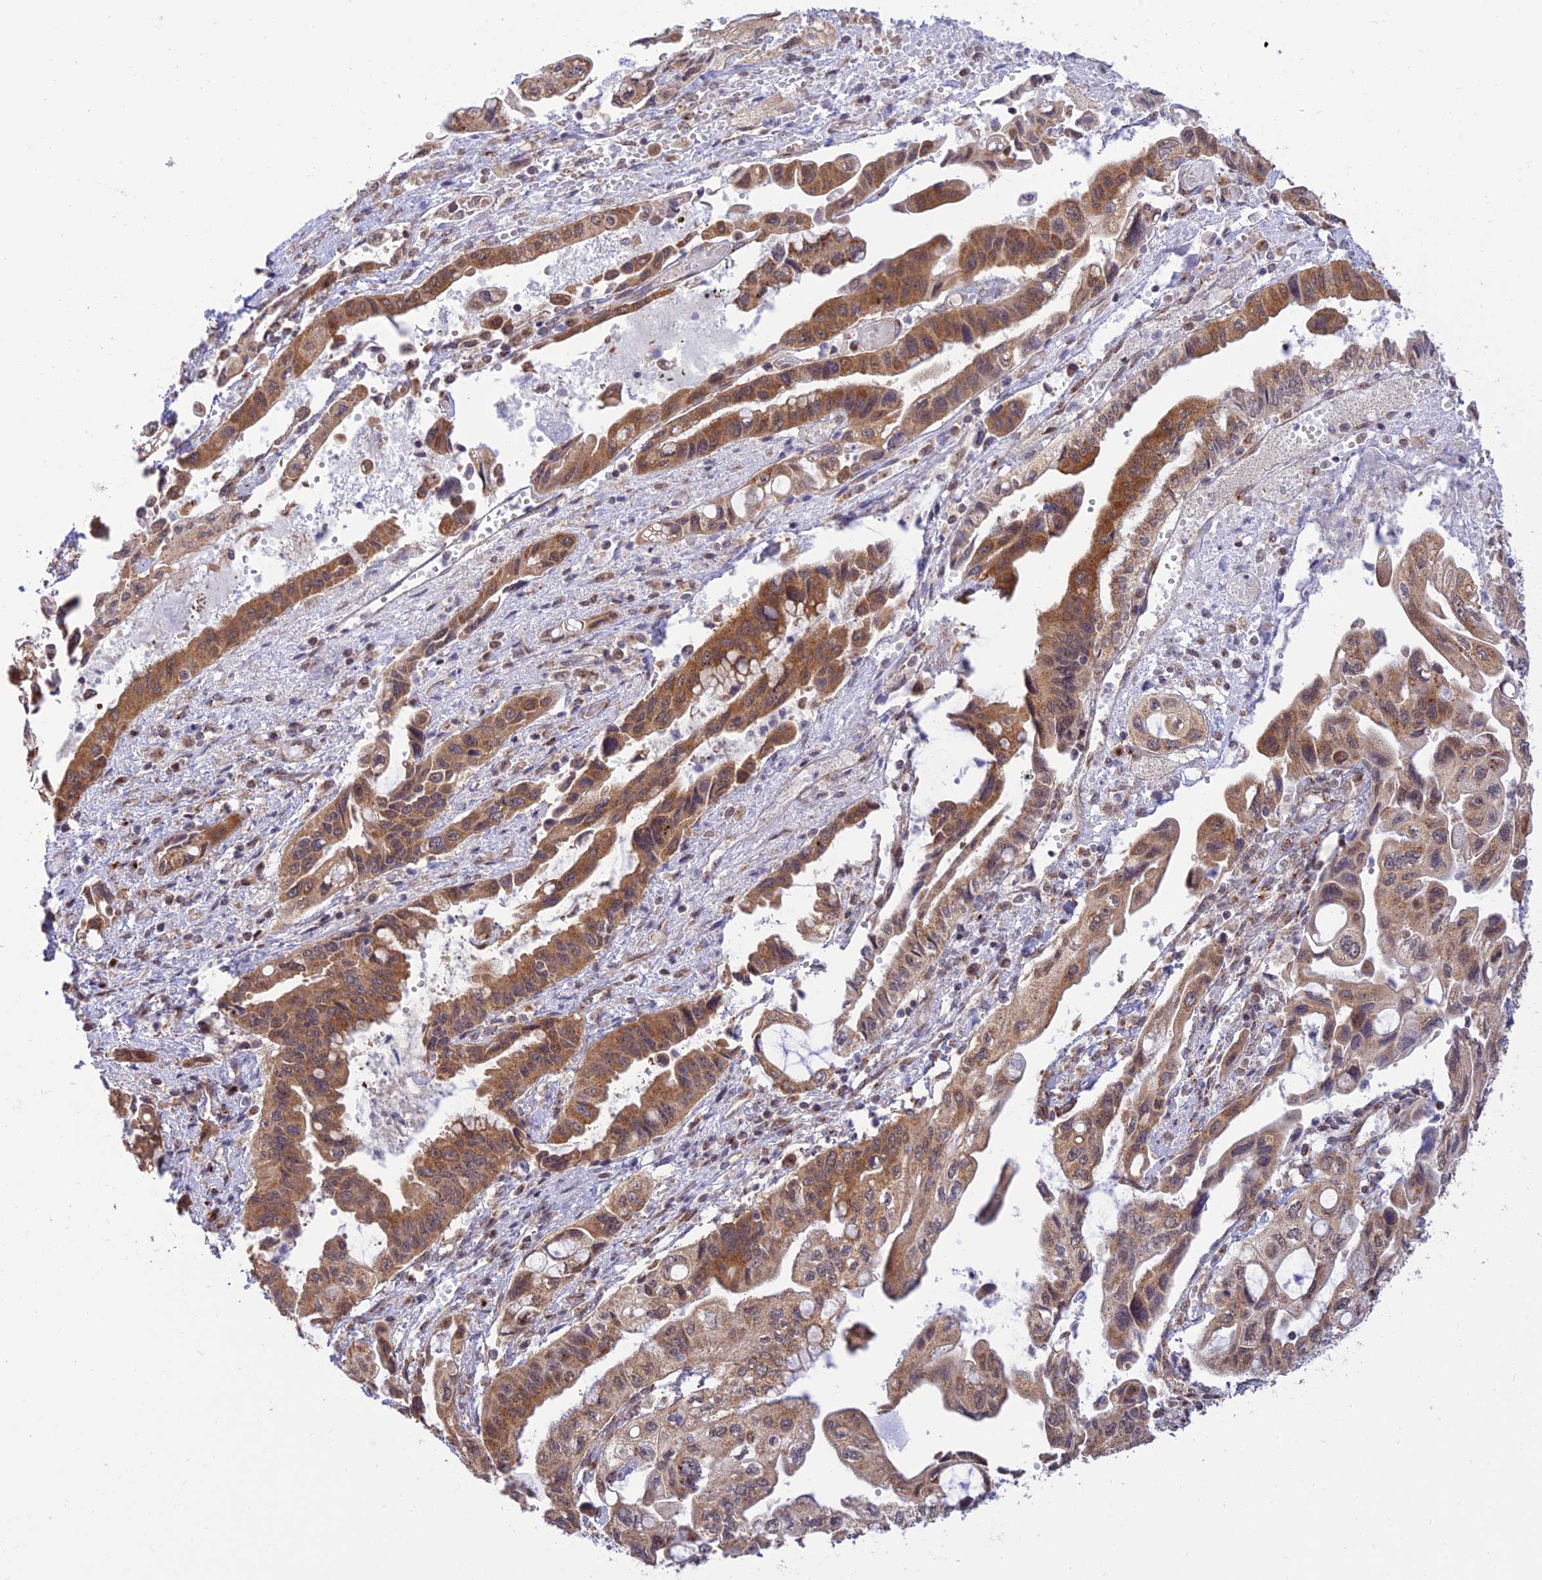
{"staining": {"intensity": "moderate", "quantity": ">75%", "location": "cytoplasmic/membranous"}, "tissue": "pancreatic cancer", "cell_type": "Tumor cells", "image_type": "cancer", "snomed": [{"axis": "morphology", "description": "Adenocarcinoma, NOS"}, {"axis": "topography", "description": "Pancreas"}], "caption": "Pancreatic adenocarcinoma stained for a protein (brown) displays moderate cytoplasmic/membranous positive expression in approximately >75% of tumor cells.", "gene": "GOLGA3", "patient": {"sex": "female", "age": 50}}